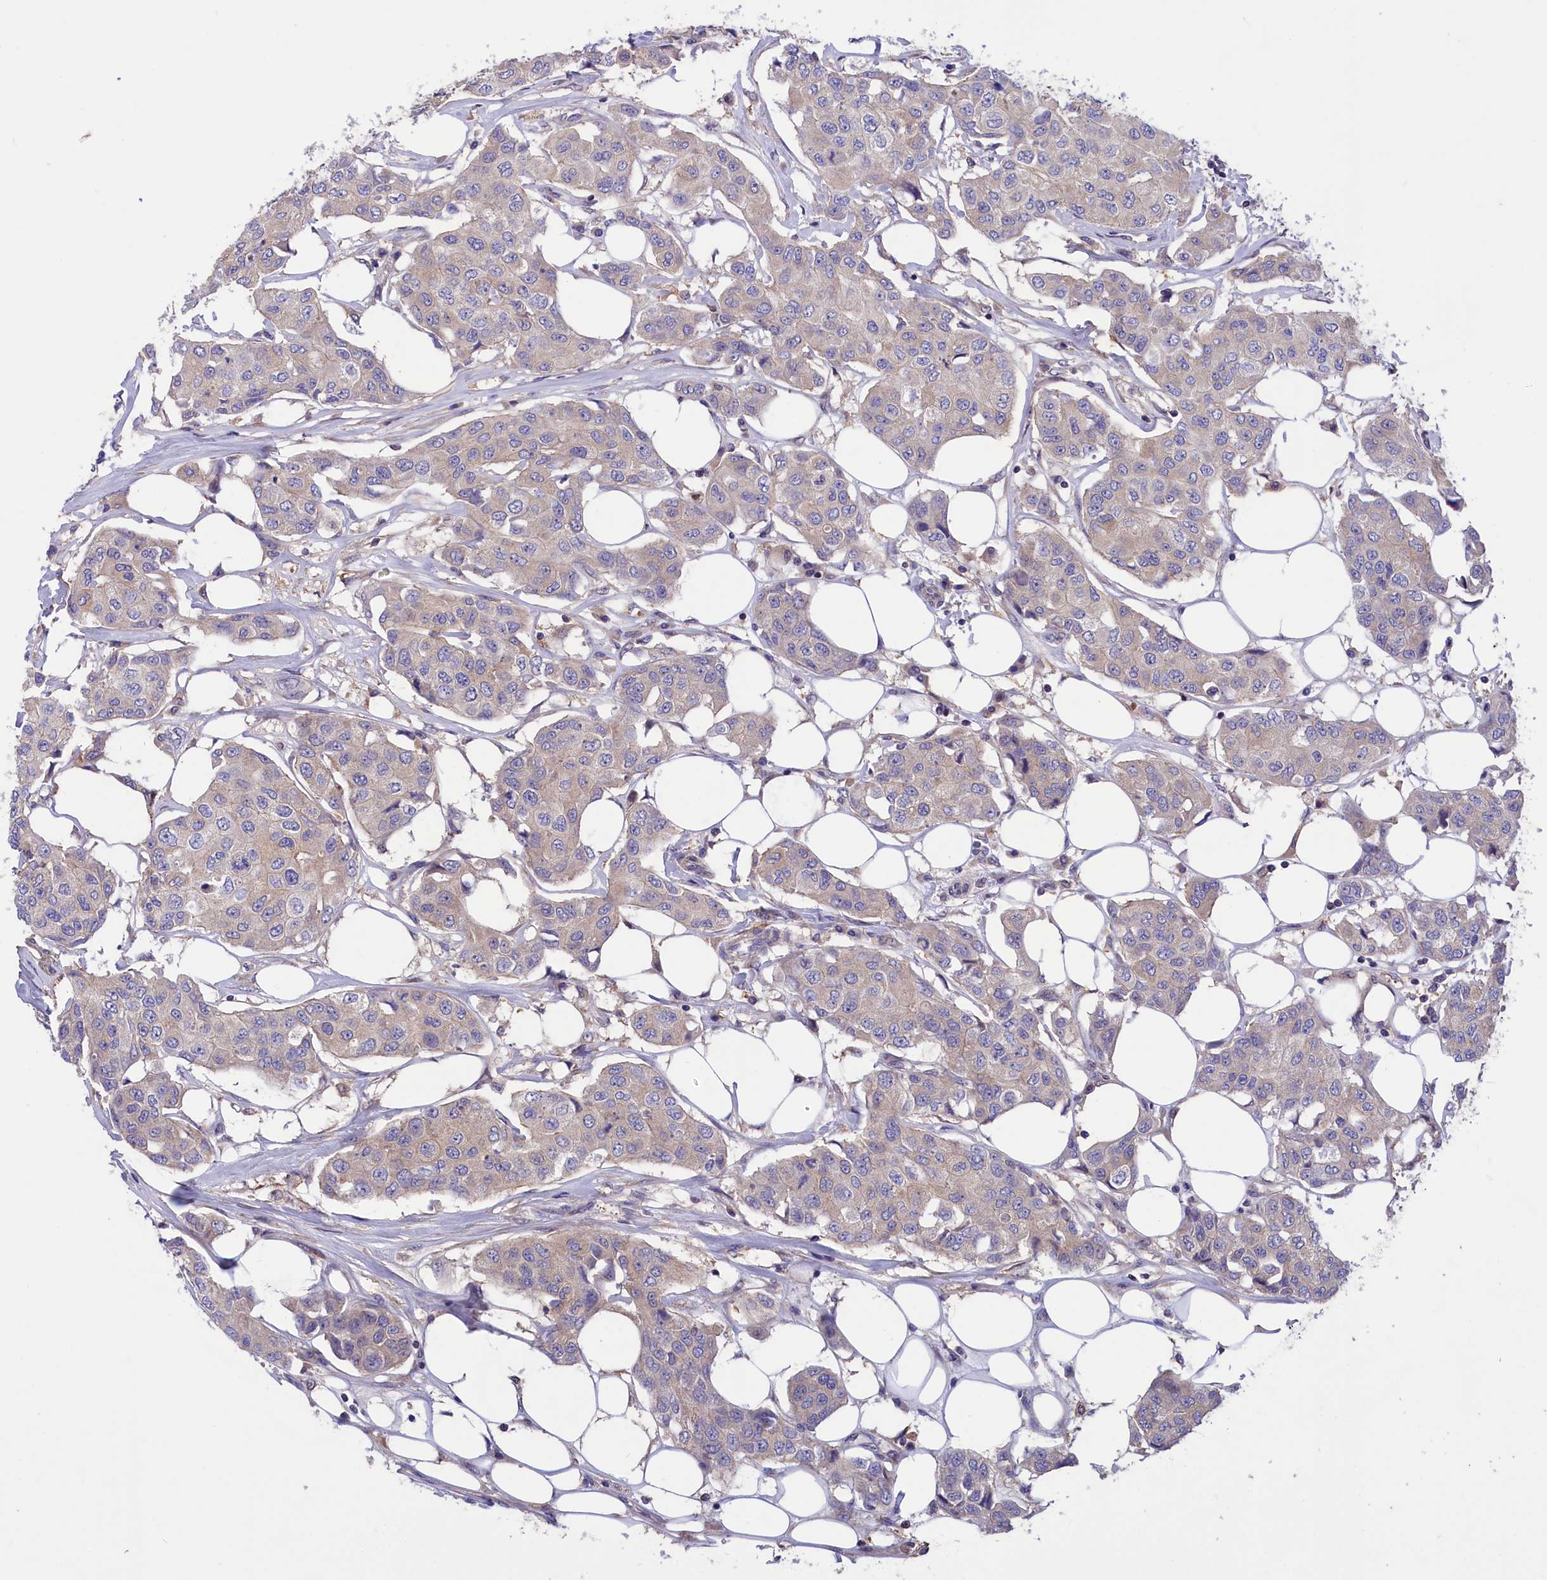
{"staining": {"intensity": "weak", "quantity": "<25%", "location": "cytoplasmic/membranous"}, "tissue": "breast cancer", "cell_type": "Tumor cells", "image_type": "cancer", "snomed": [{"axis": "morphology", "description": "Duct carcinoma"}, {"axis": "topography", "description": "Breast"}], "caption": "The image reveals no significant staining in tumor cells of breast cancer.", "gene": "AMDHD2", "patient": {"sex": "female", "age": 80}}